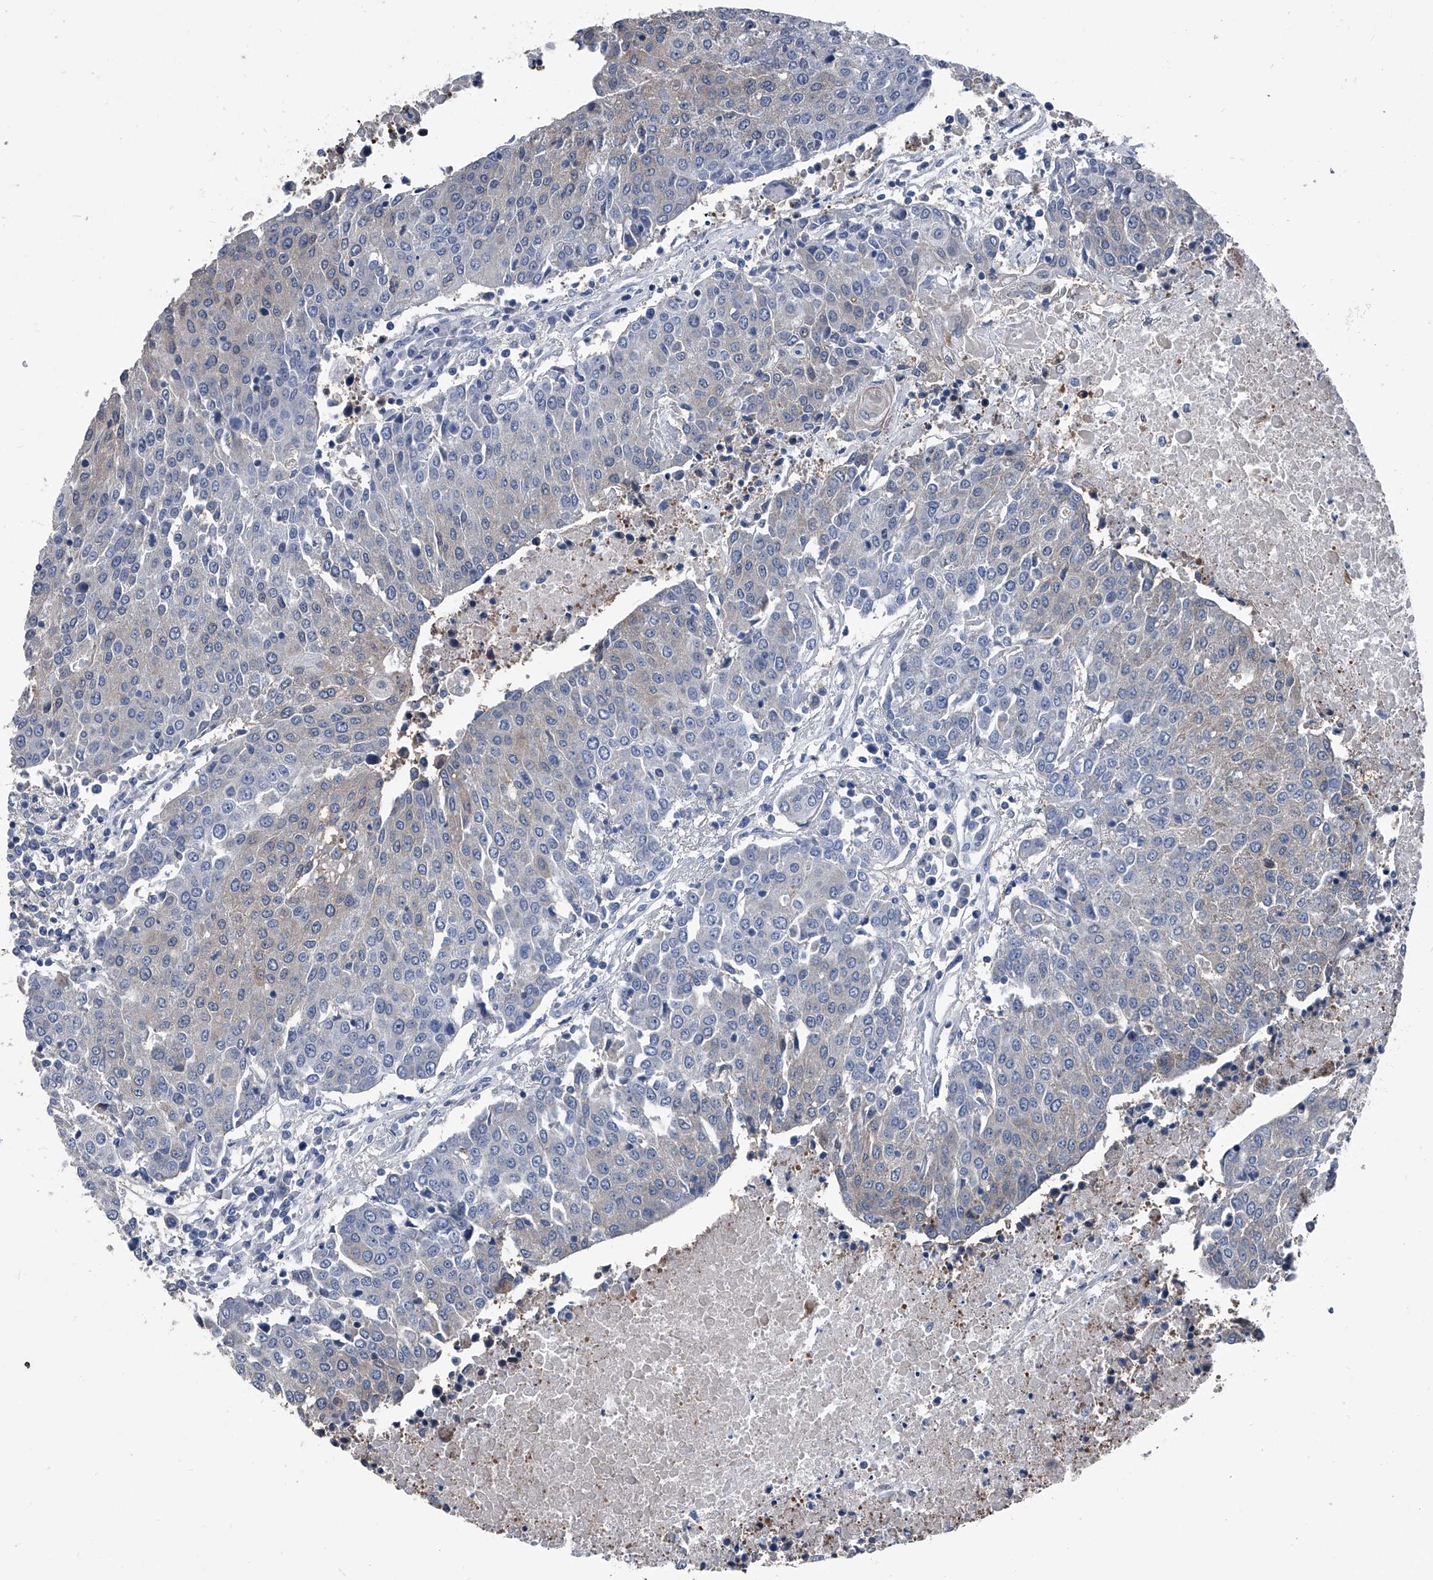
{"staining": {"intensity": "negative", "quantity": "none", "location": "none"}, "tissue": "urothelial cancer", "cell_type": "Tumor cells", "image_type": "cancer", "snomed": [{"axis": "morphology", "description": "Urothelial carcinoma, High grade"}, {"axis": "topography", "description": "Urinary bladder"}], "caption": "Image shows no significant protein positivity in tumor cells of high-grade urothelial carcinoma. (DAB (3,3'-diaminobenzidine) IHC, high magnification).", "gene": "KIF13A", "patient": {"sex": "female", "age": 85}}